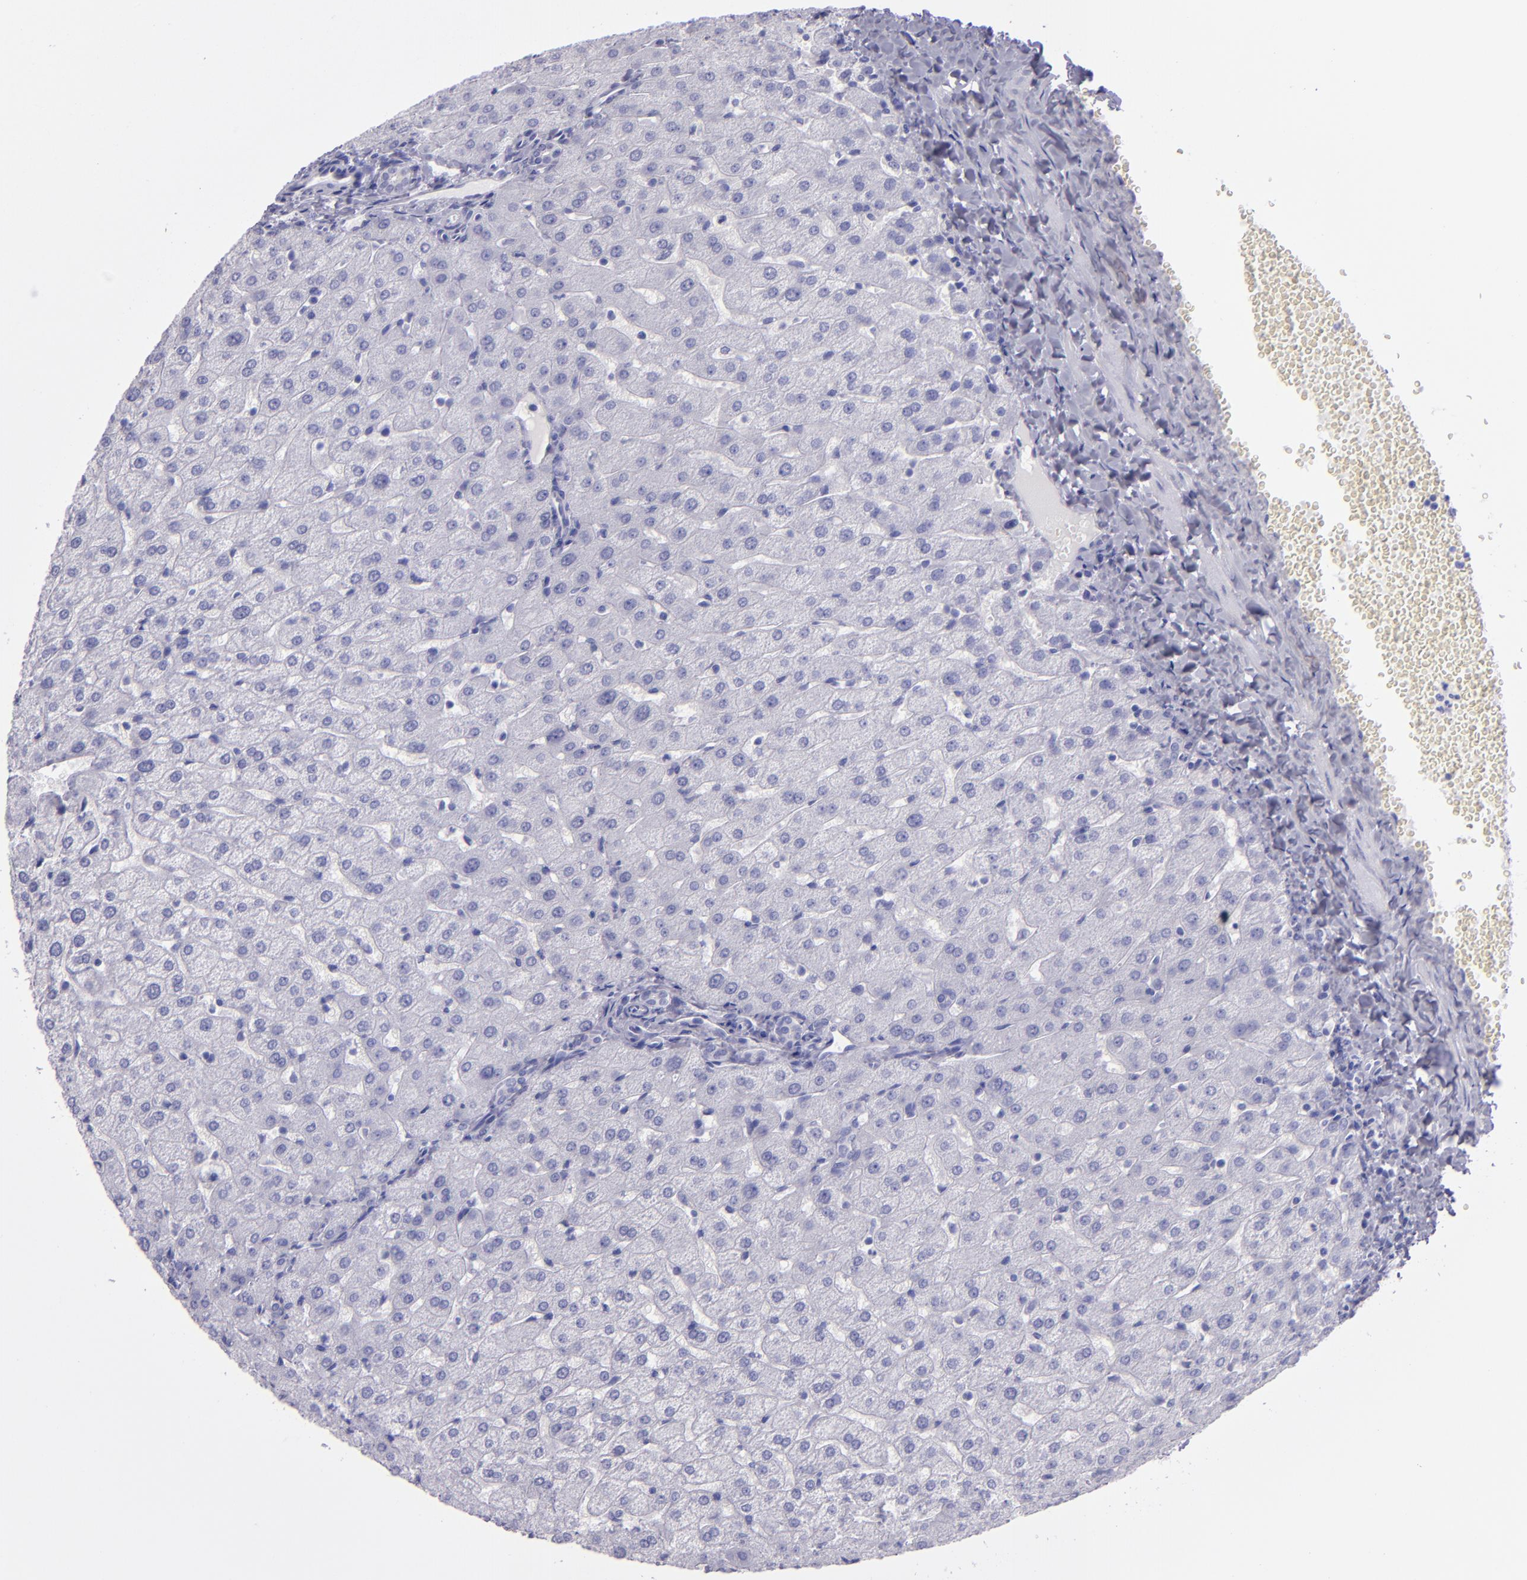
{"staining": {"intensity": "negative", "quantity": "none", "location": "none"}, "tissue": "liver", "cell_type": "Cholangiocytes", "image_type": "normal", "snomed": [{"axis": "morphology", "description": "Normal tissue, NOS"}, {"axis": "morphology", "description": "Fibrosis, NOS"}, {"axis": "topography", "description": "Liver"}], "caption": "DAB (3,3'-diaminobenzidine) immunohistochemical staining of benign liver displays no significant positivity in cholangiocytes.", "gene": "TNNT3", "patient": {"sex": "female", "age": 29}}